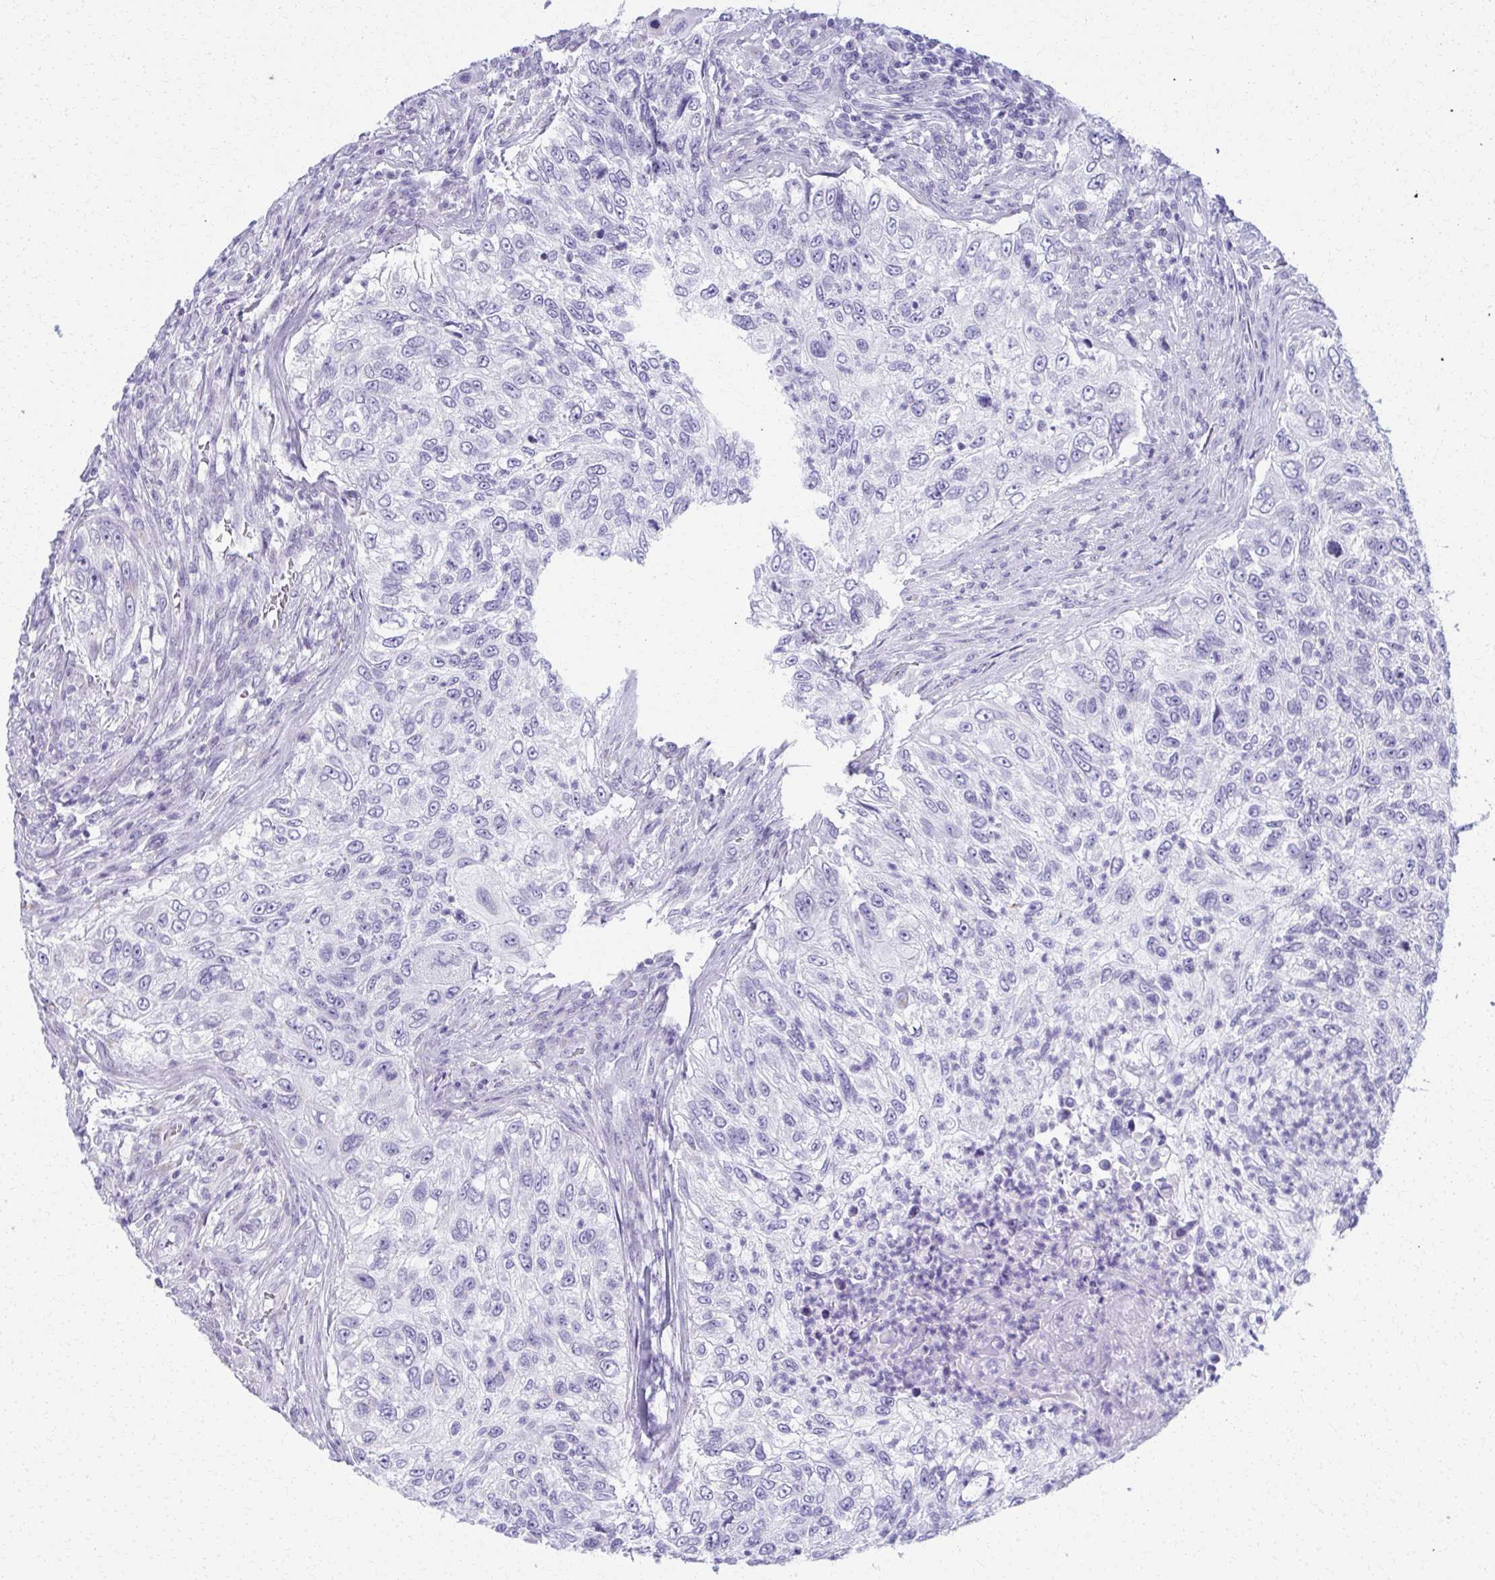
{"staining": {"intensity": "negative", "quantity": "none", "location": "none"}, "tissue": "urothelial cancer", "cell_type": "Tumor cells", "image_type": "cancer", "snomed": [{"axis": "morphology", "description": "Urothelial carcinoma, High grade"}, {"axis": "topography", "description": "Urinary bladder"}], "caption": "This is an IHC histopathology image of human high-grade urothelial carcinoma. There is no expression in tumor cells.", "gene": "SCLY", "patient": {"sex": "female", "age": 60}}